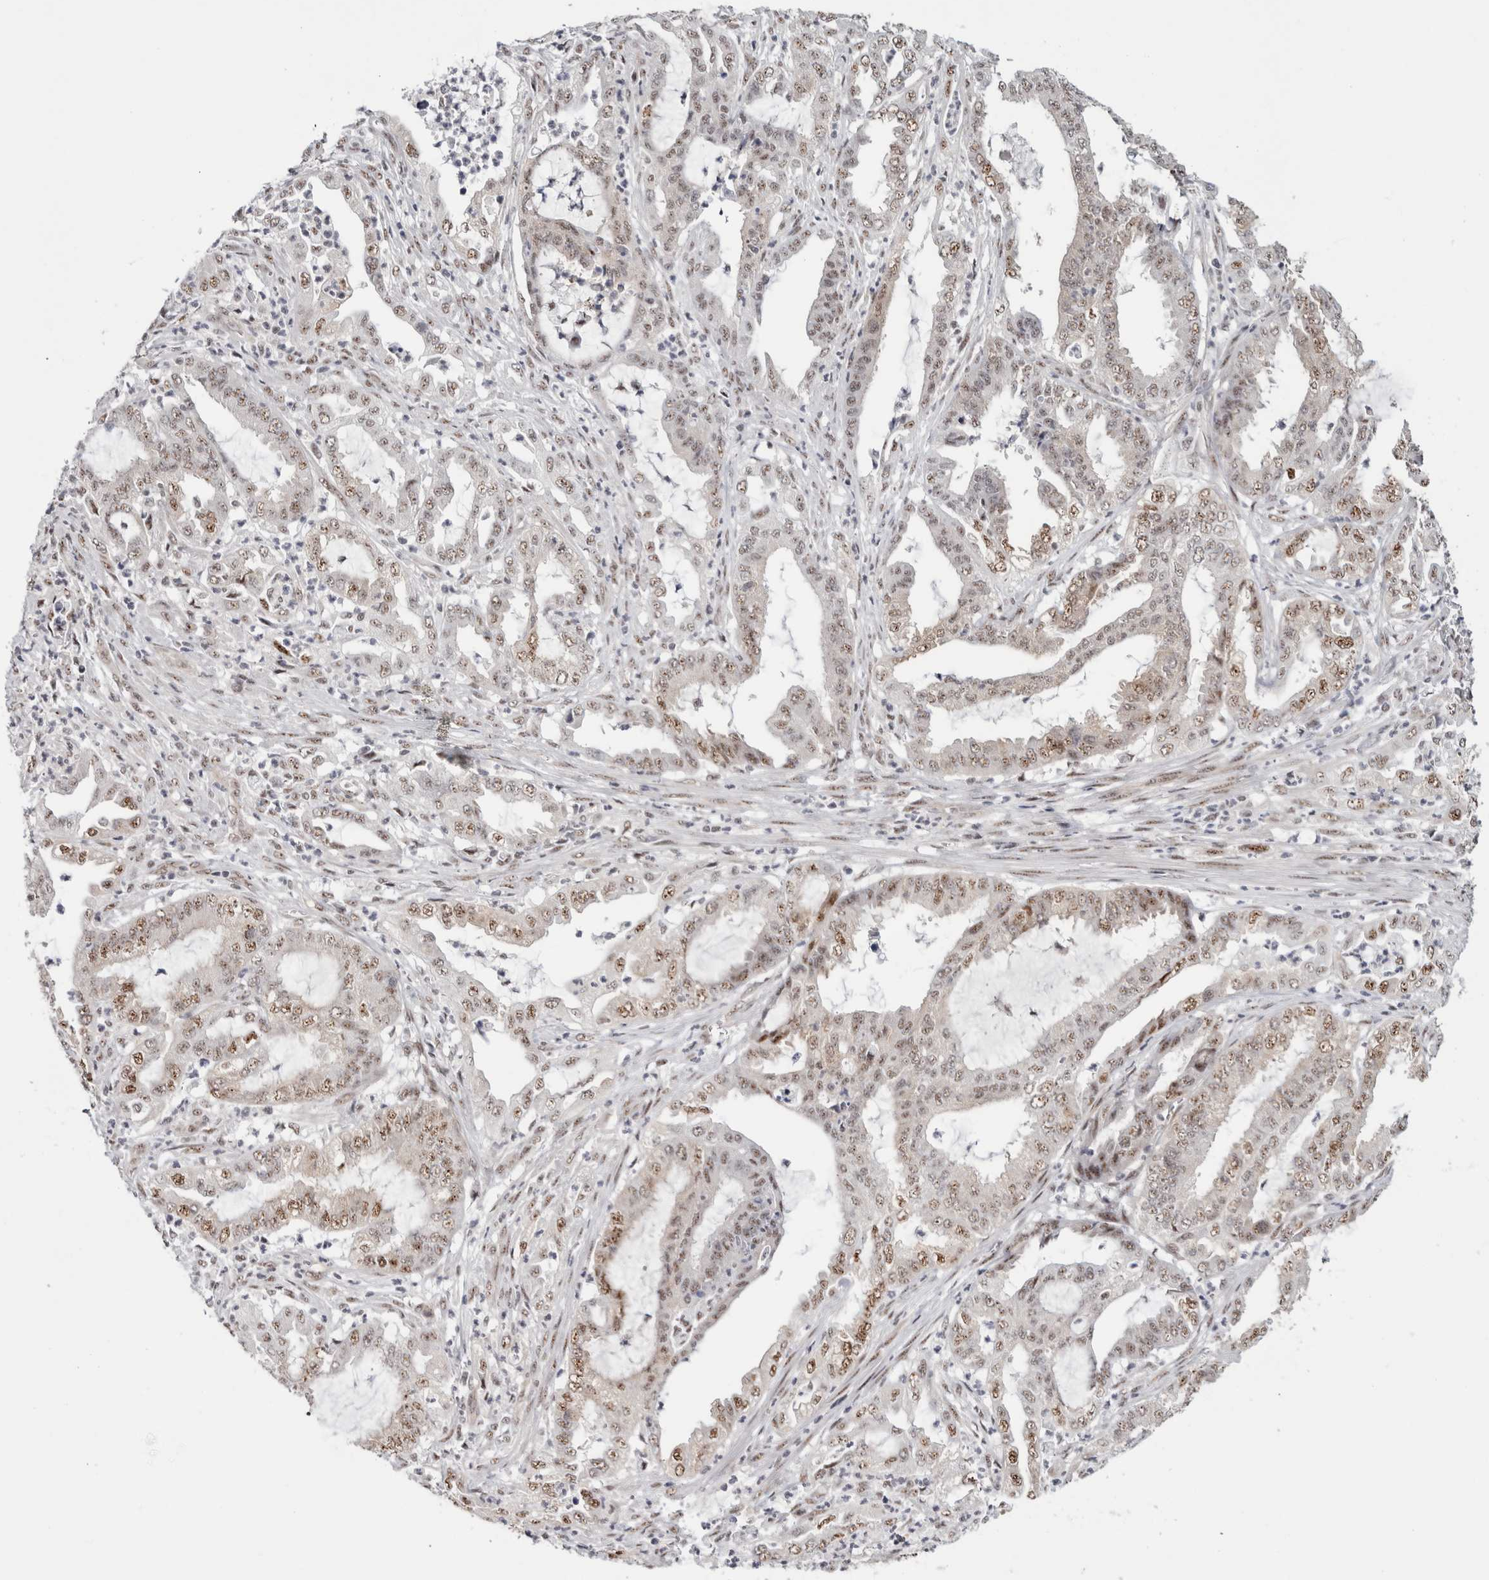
{"staining": {"intensity": "weak", "quantity": ">75%", "location": "nuclear"}, "tissue": "endometrial cancer", "cell_type": "Tumor cells", "image_type": "cancer", "snomed": [{"axis": "morphology", "description": "Adenocarcinoma, NOS"}, {"axis": "topography", "description": "Endometrium"}], "caption": "Endometrial adenocarcinoma stained for a protein (brown) demonstrates weak nuclear positive staining in about >75% of tumor cells.", "gene": "MKNK1", "patient": {"sex": "female", "age": 51}}